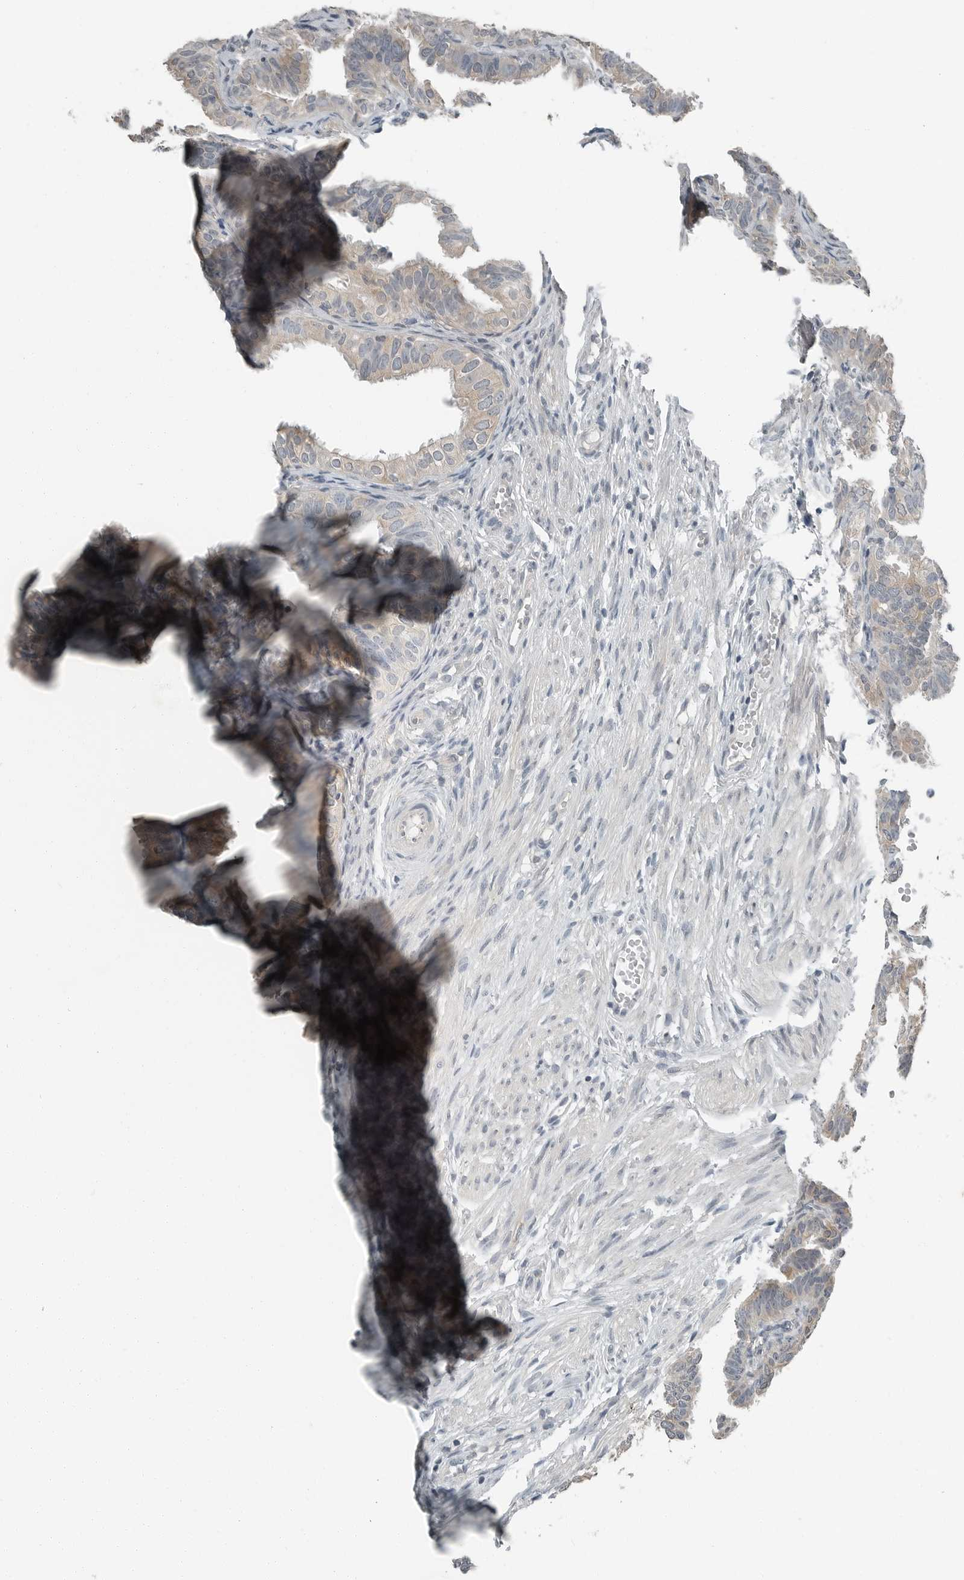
{"staining": {"intensity": "moderate", "quantity": ">75%", "location": "cytoplasmic/membranous"}, "tissue": "fallopian tube", "cell_type": "Glandular cells", "image_type": "normal", "snomed": [{"axis": "morphology", "description": "Normal tissue, NOS"}, {"axis": "topography", "description": "Fallopian tube"}], "caption": "Immunohistochemistry of benign fallopian tube exhibits medium levels of moderate cytoplasmic/membranous expression in approximately >75% of glandular cells.", "gene": "ENSG00000286112", "patient": {"sex": "female", "age": 35}}